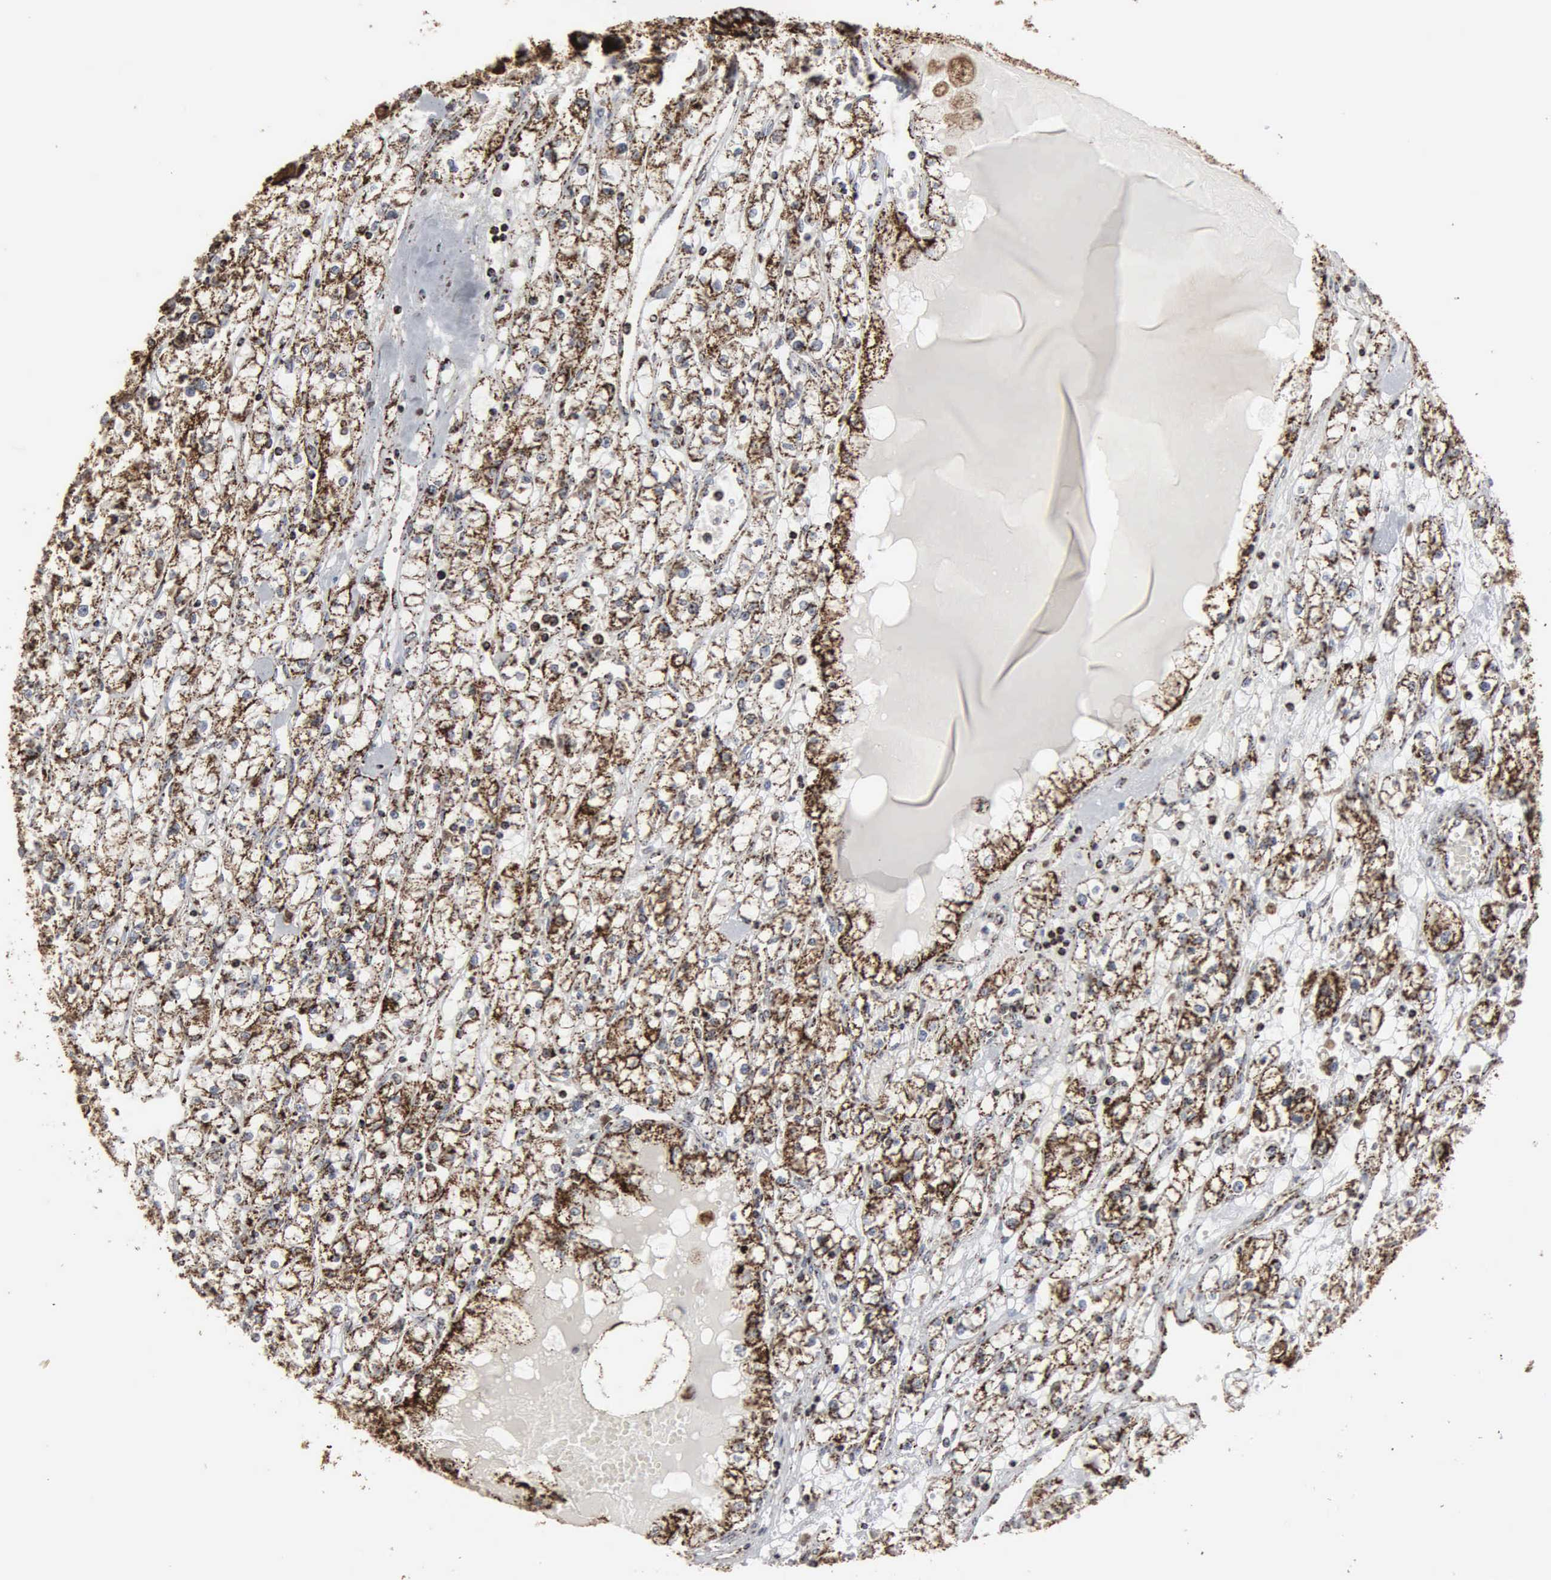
{"staining": {"intensity": "strong", "quantity": ">75%", "location": "cytoplasmic/membranous"}, "tissue": "renal cancer", "cell_type": "Tumor cells", "image_type": "cancer", "snomed": [{"axis": "morphology", "description": "Adenocarcinoma, NOS"}, {"axis": "topography", "description": "Kidney"}], "caption": "Strong cytoplasmic/membranous protein expression is present in approximately >75% of tumor cells in renal cancer.", "gene": "HSPA9", "patient": {"sex": "male", "age": 56}}